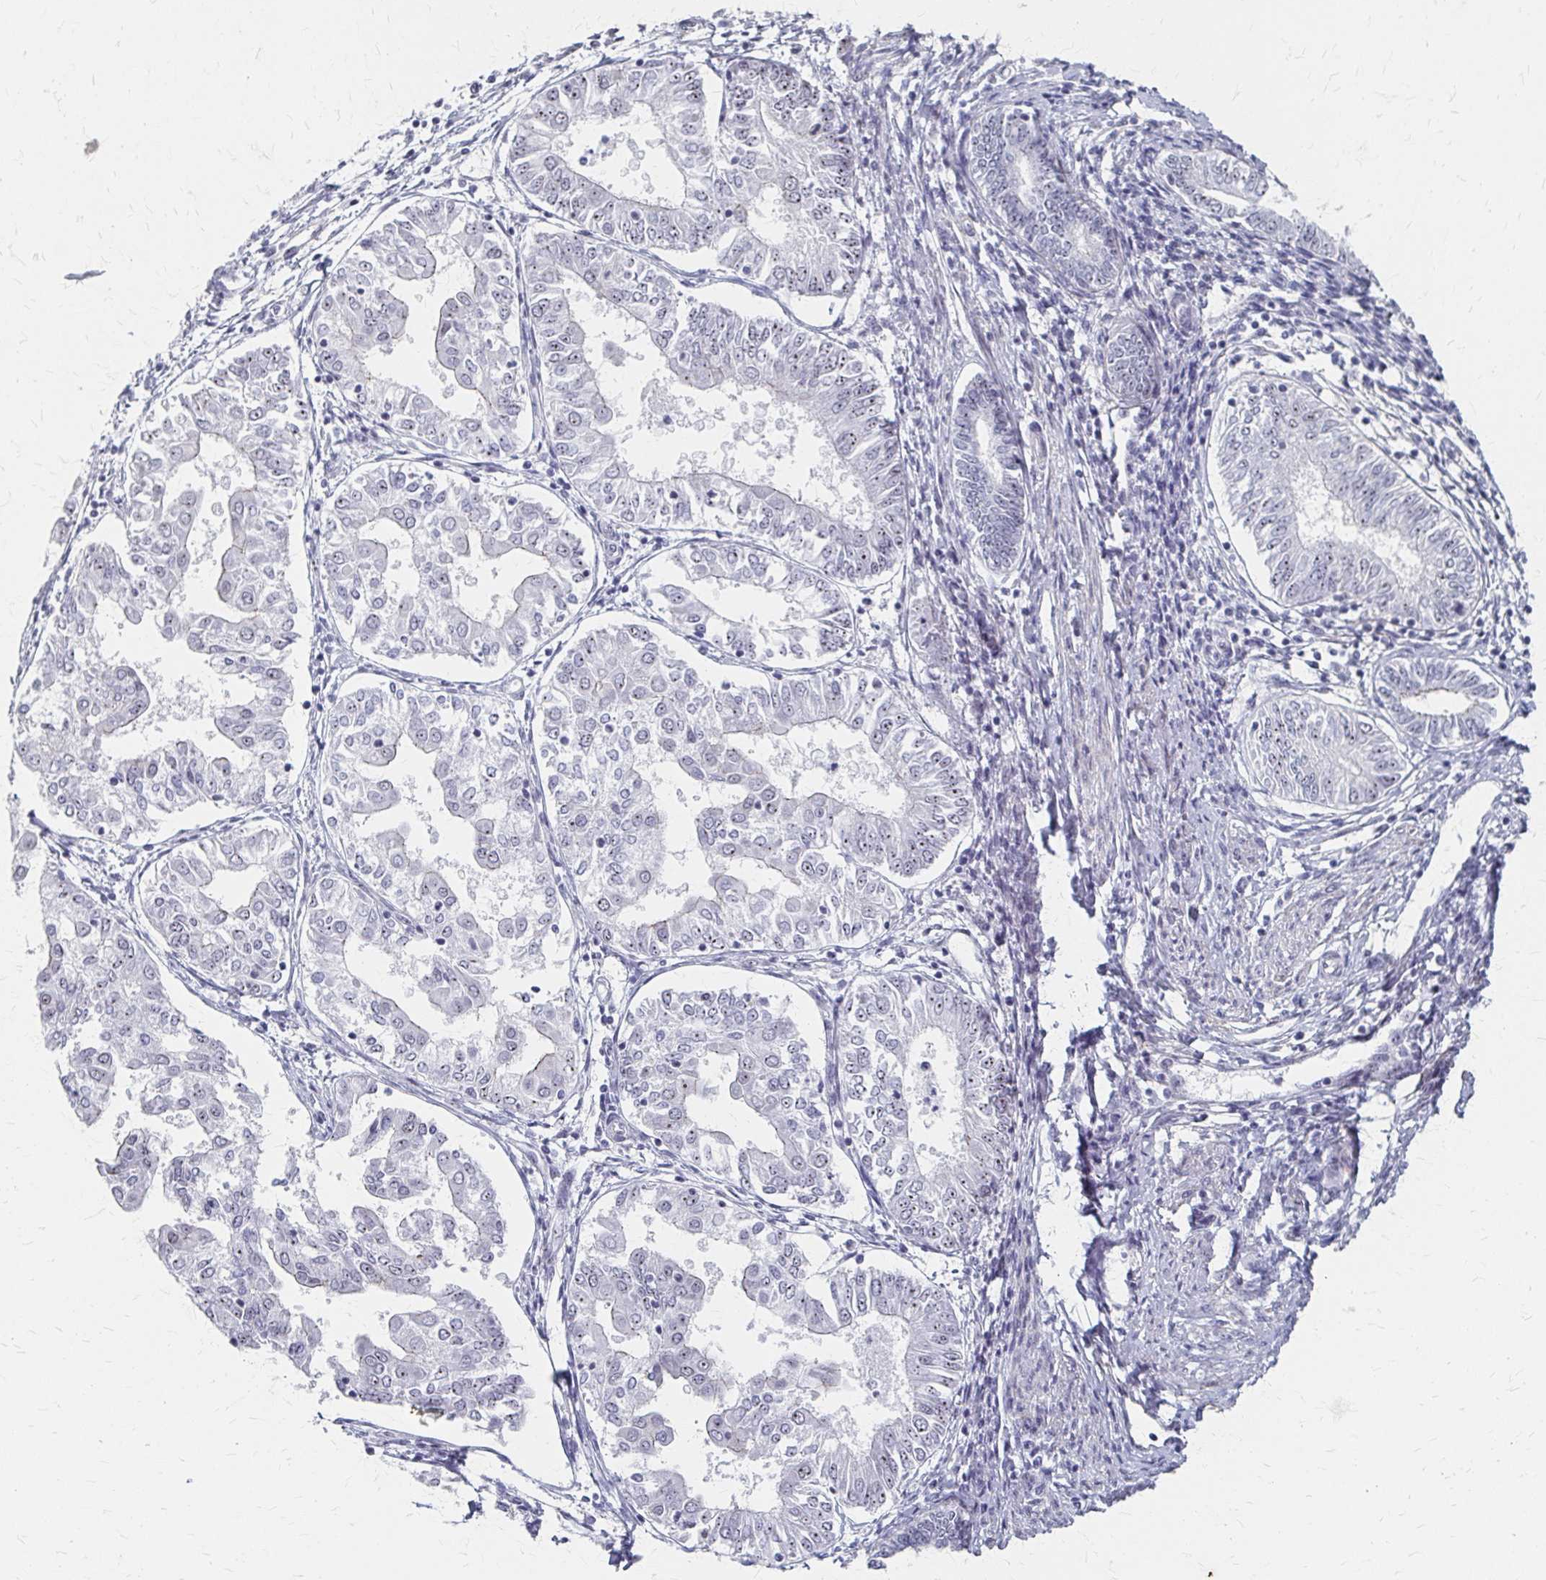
{"staining": {"intensity": "negative", "quantity": "none", "location": "none"}, "tissue": "endometrial cancer", "cell_type": "Tumor cells", "image_type": "cancer", "snomed": [{"axis": "morphology", "description": "Adenocarcinoma, NOS"}, {"axis": "topography", "description": "Endometrium"}], "caption": "The photomicrograph reveals no staining of tumor cells in endometrial cancer (adenocarcinoma).", "gene": "PES1", "patient": {"sex": "female", "age": 68}}